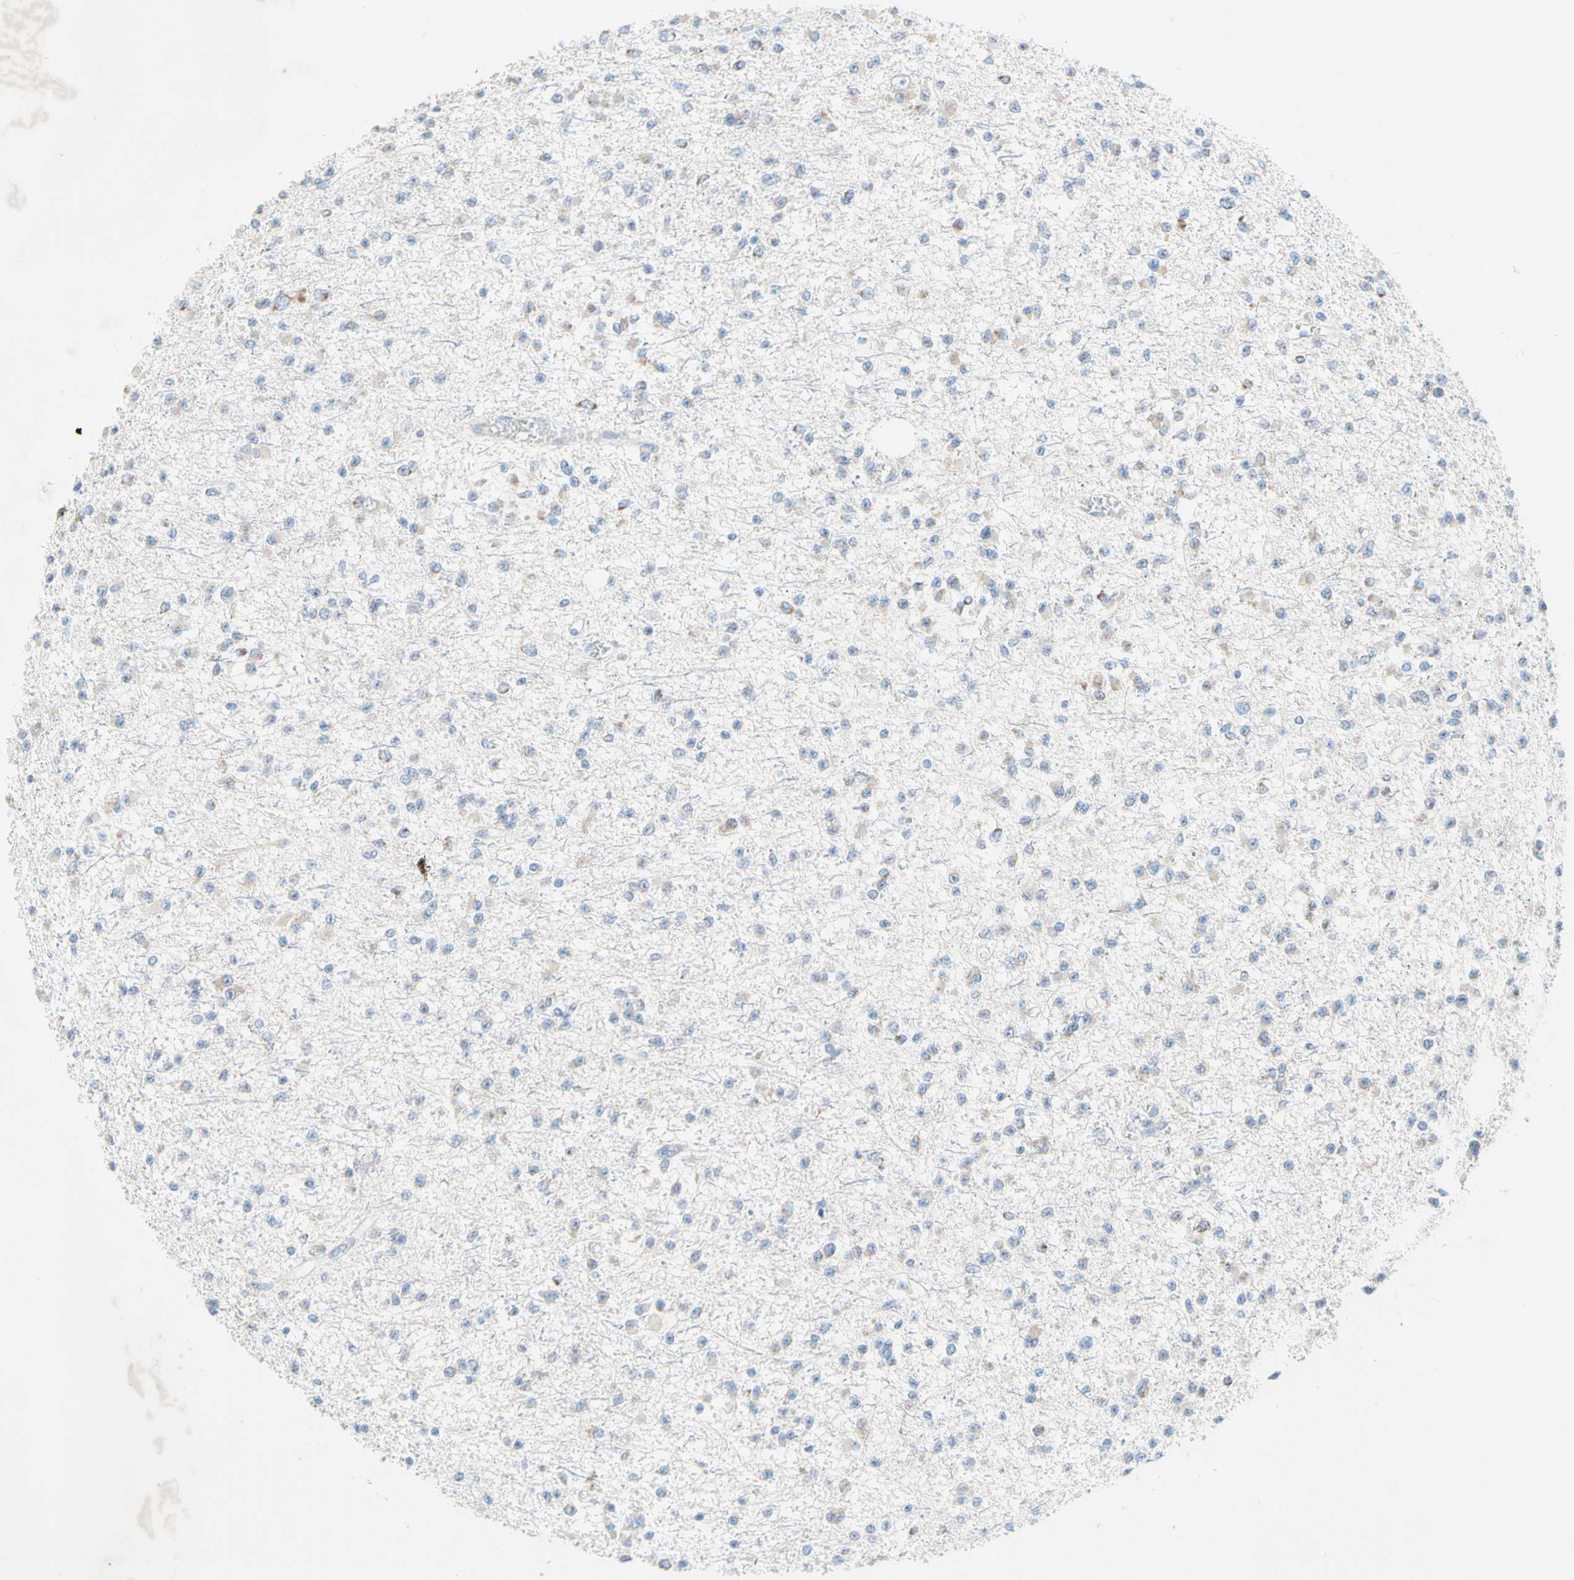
{"staining": {"intensity": "negative", "quantity": "none", "location": "none"}, "tissue": "glioma", "cell_type": "Tumor cells", "image_type": "cancer", "snomed": [{"axis": "morphology", "description": "Glioma, malignant, Low grade"}, {"axis": "topography", "description": "Brain"}], "caption": "Tumor cells are negative for brown protein staining in malignant low-grade glioma.", "gene": "MFF", "patient": {"sex": "female", "age": 22}}